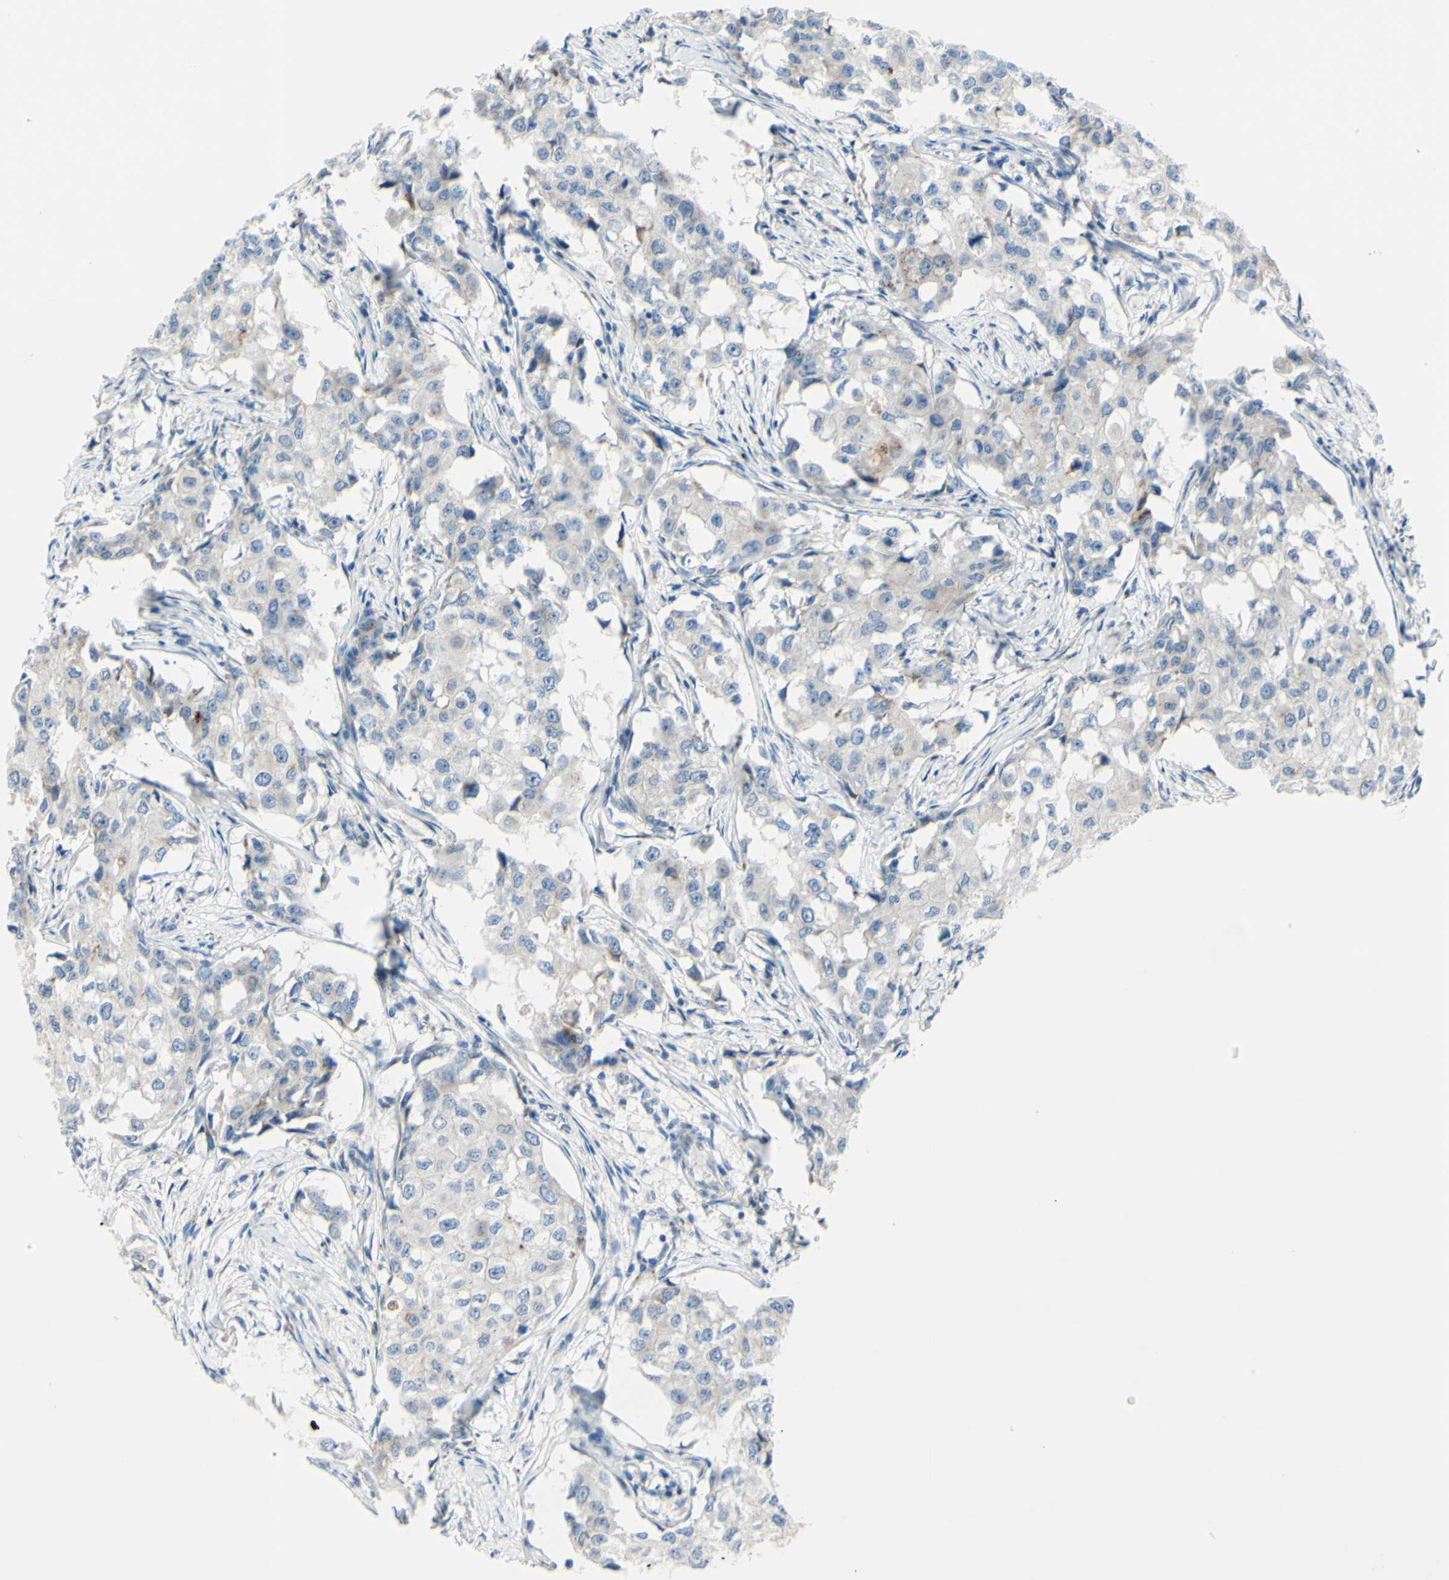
{"staining": {"intensity": "weak", "quantity": "<25%", "location": "cytoplasmic/membranous"}, "tissue": "breast cancer", "cell_type": "Tumor cells", "image_type": "cancer", "snomed": [{"axis": "morphology", "description": "Duct carcinoma"}, {"axis": "topography", "description": "Breast"}], "caption": "Micrograph shows no protein expression in tumor cells of intraductal carcinoma (breast) tissue. The staining is performed using DAB brown chromogen with nuclei counter-stained in using hematoxylin.", "gene": "B4GALT1", "patient": {"sex": "female", "age": 27}}